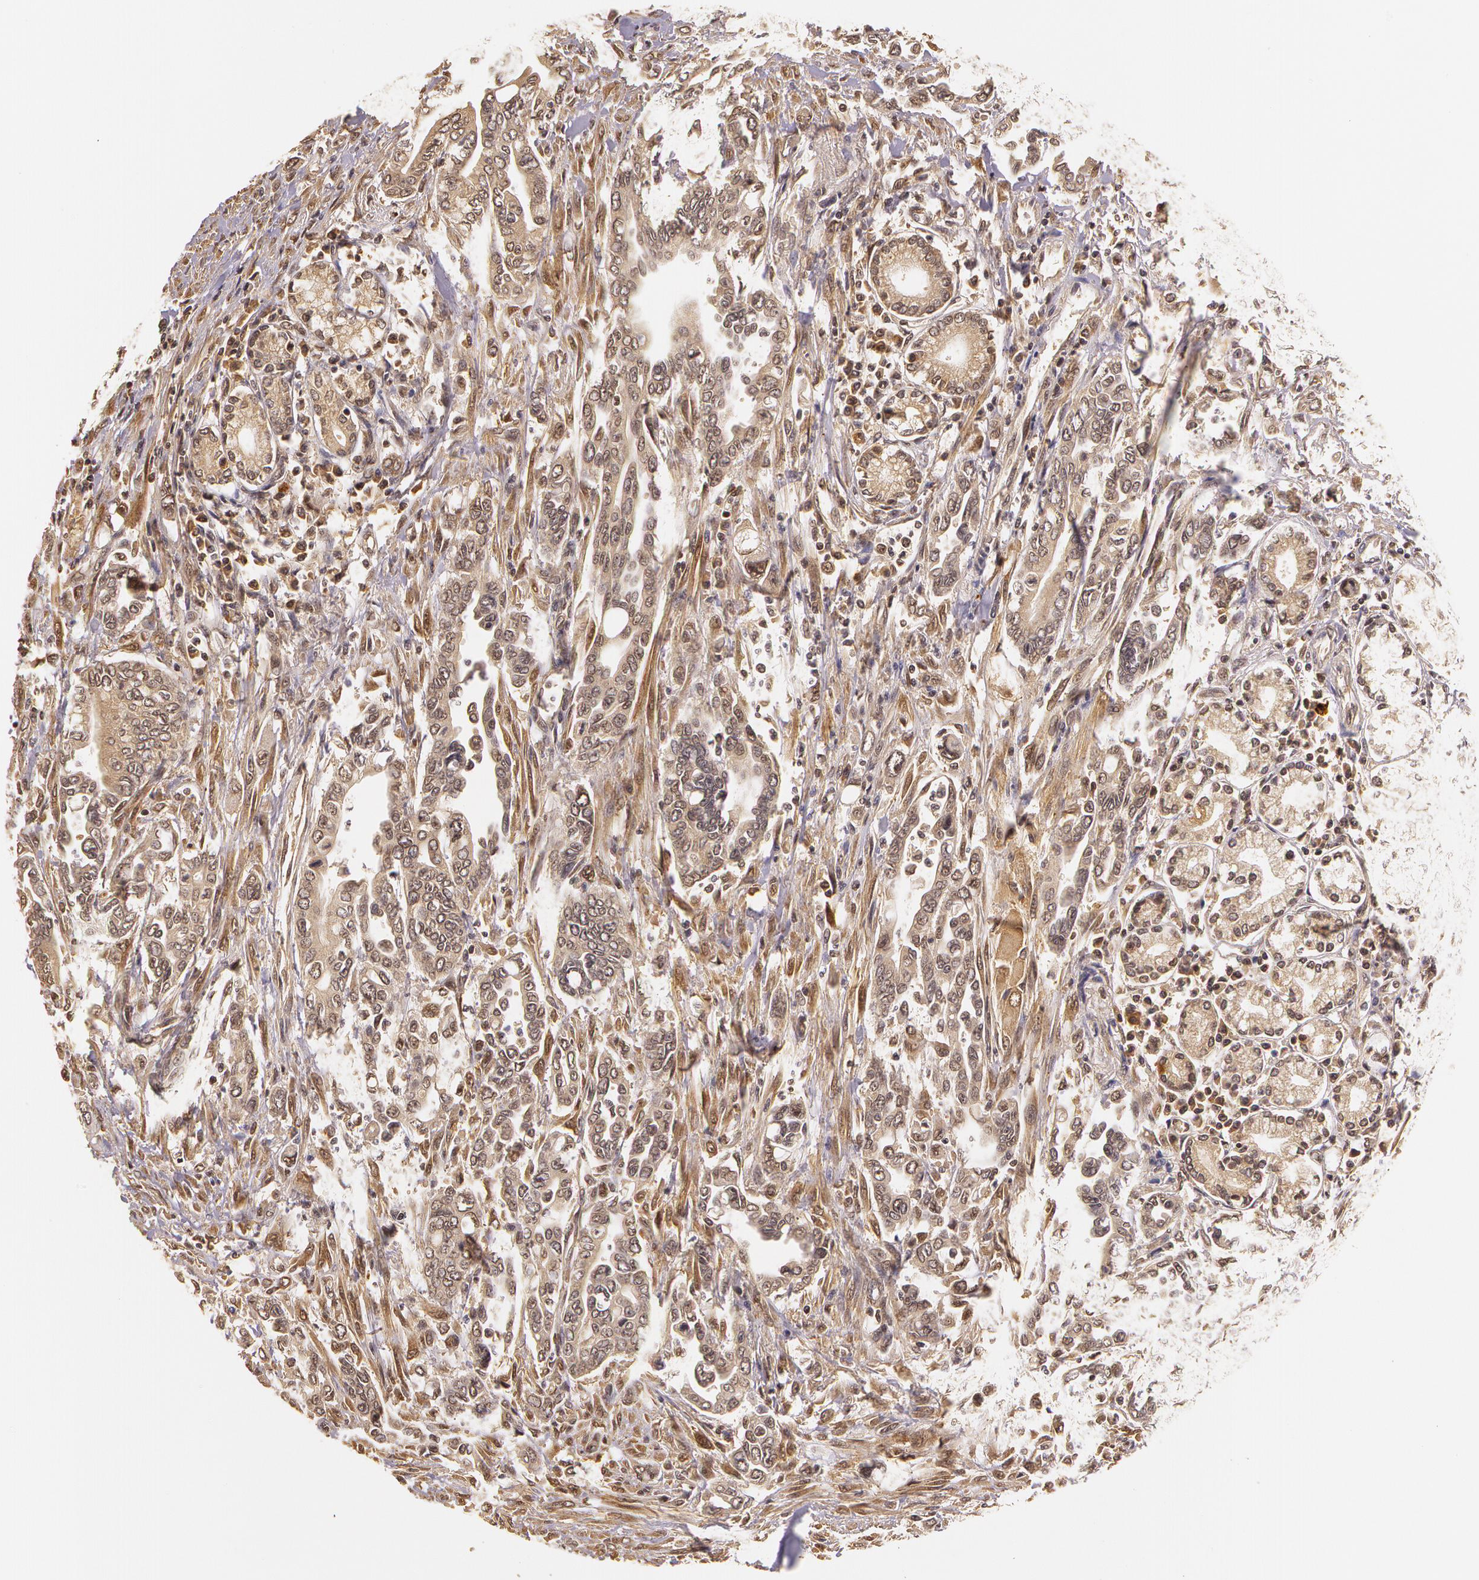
{"staining": {"intensity": "moderate", "quantity": ">75%", "location": "cytoplasmic/membranous"}, "tissue": "pancreatic cancer", "cell_type": "Tumor cells", "image_type": "cancer", "snomed": [{"axis": "morphology", "description": "Adenocarcinoma, NOS"}, {"axis": "topography", "description": "Pancreas"}], "caption": "There is medium levels of moderate cytoplasmic/membranous positivity in tumor cells of adenocarcinoma (pancreatic), as demonstrated by immunohistochemical staining (brown color).", "gene": "ASCC2", "patient": {"sex": "female", "age": 57}}